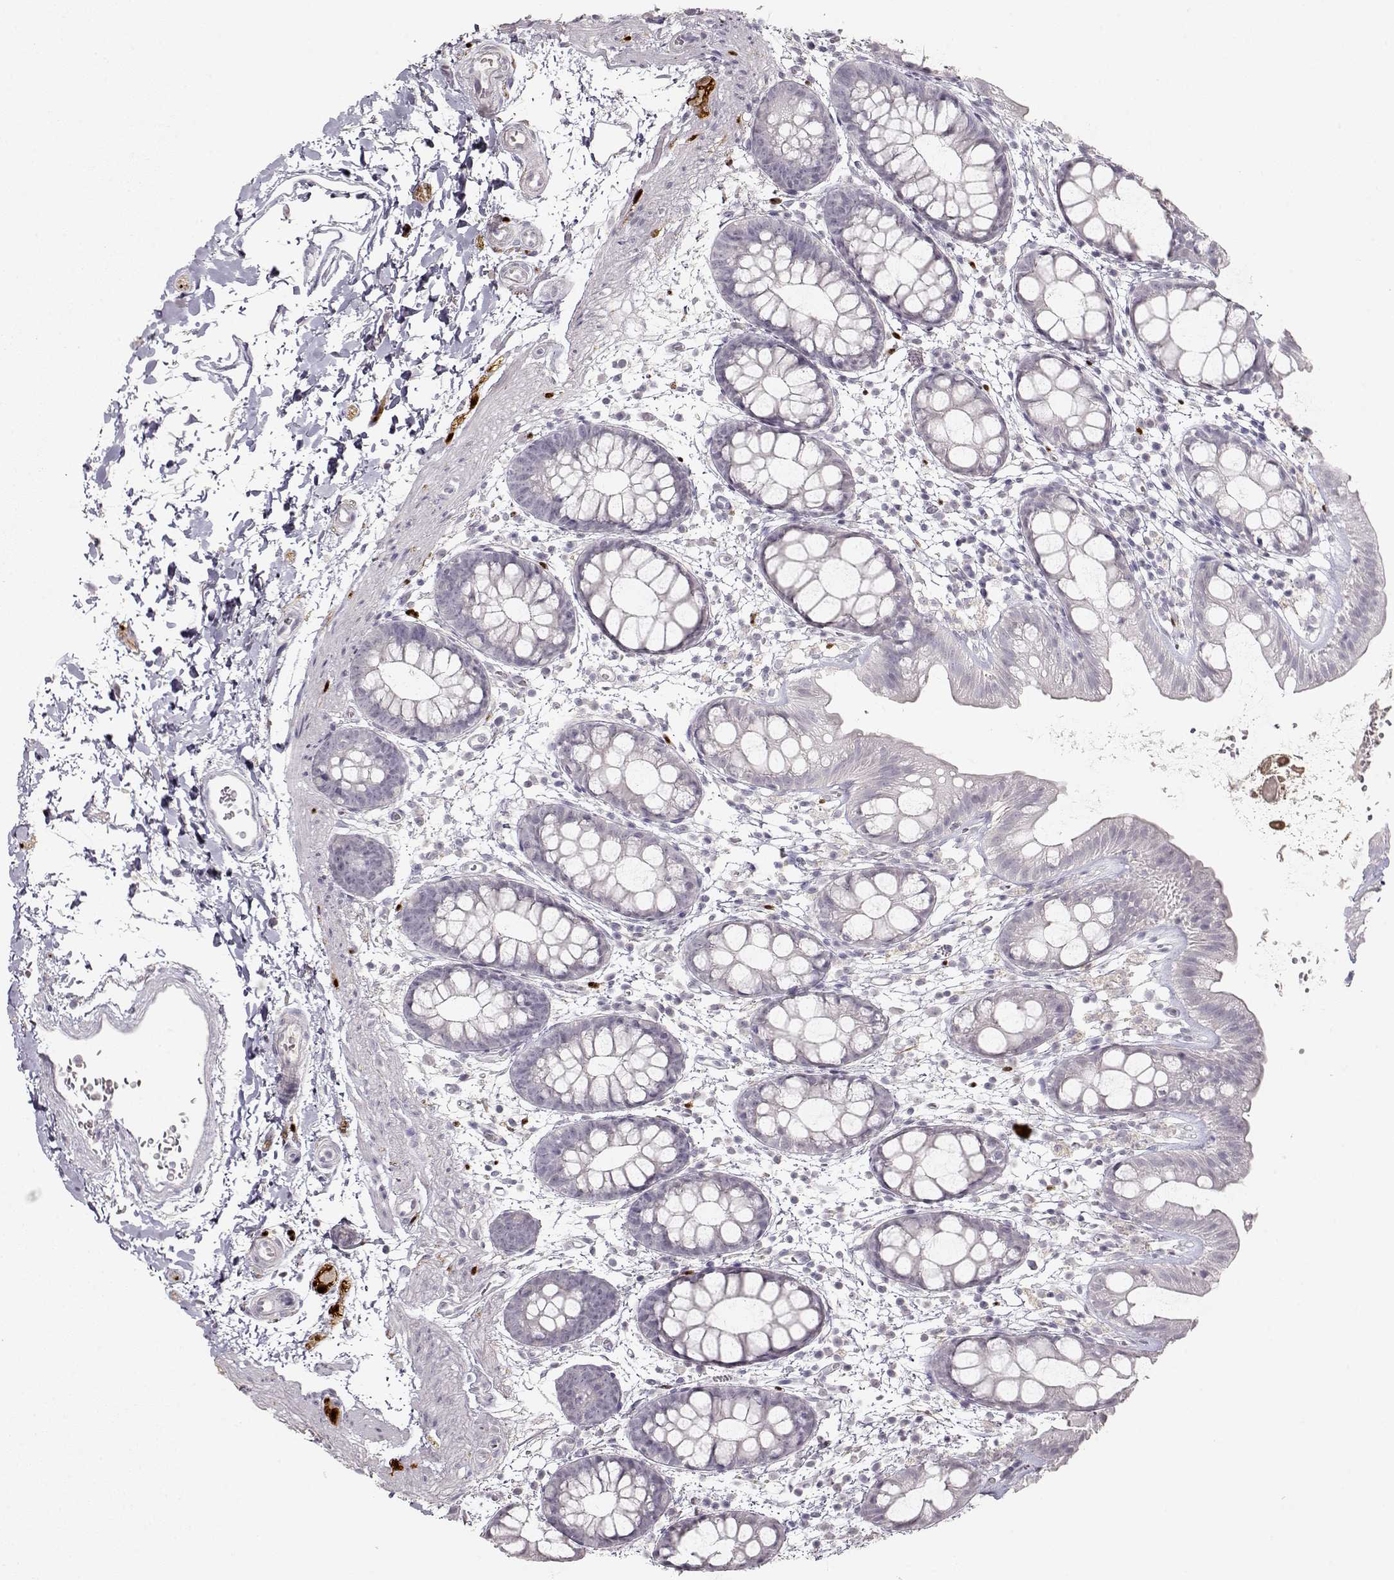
{"staining": {"intensity": "negative", "quantity": "none", "location": "none"}, "tissue": "rectum", "cell_type": "Glandular cells", "image_type": "normal", "snomed": [{"axis": "morphology", "description": "Normal tissue, NOS"}, {"axis": "topography", "description": "Rectum"}], "caption": "This histopathology image is of unremarkable rectum stained with immunohistochemistry (IHC) to label a protein in brown with the nuclei are counter-stained blue. There is no staining in glandular cells. The staining was performed using DAB to visualize the protein expression in brown, while the nuclei were stained in blue with hematoxylin (Magnification: 20x).", "gene": "S100B", "patient": {"sex": "male", "age": 57}}